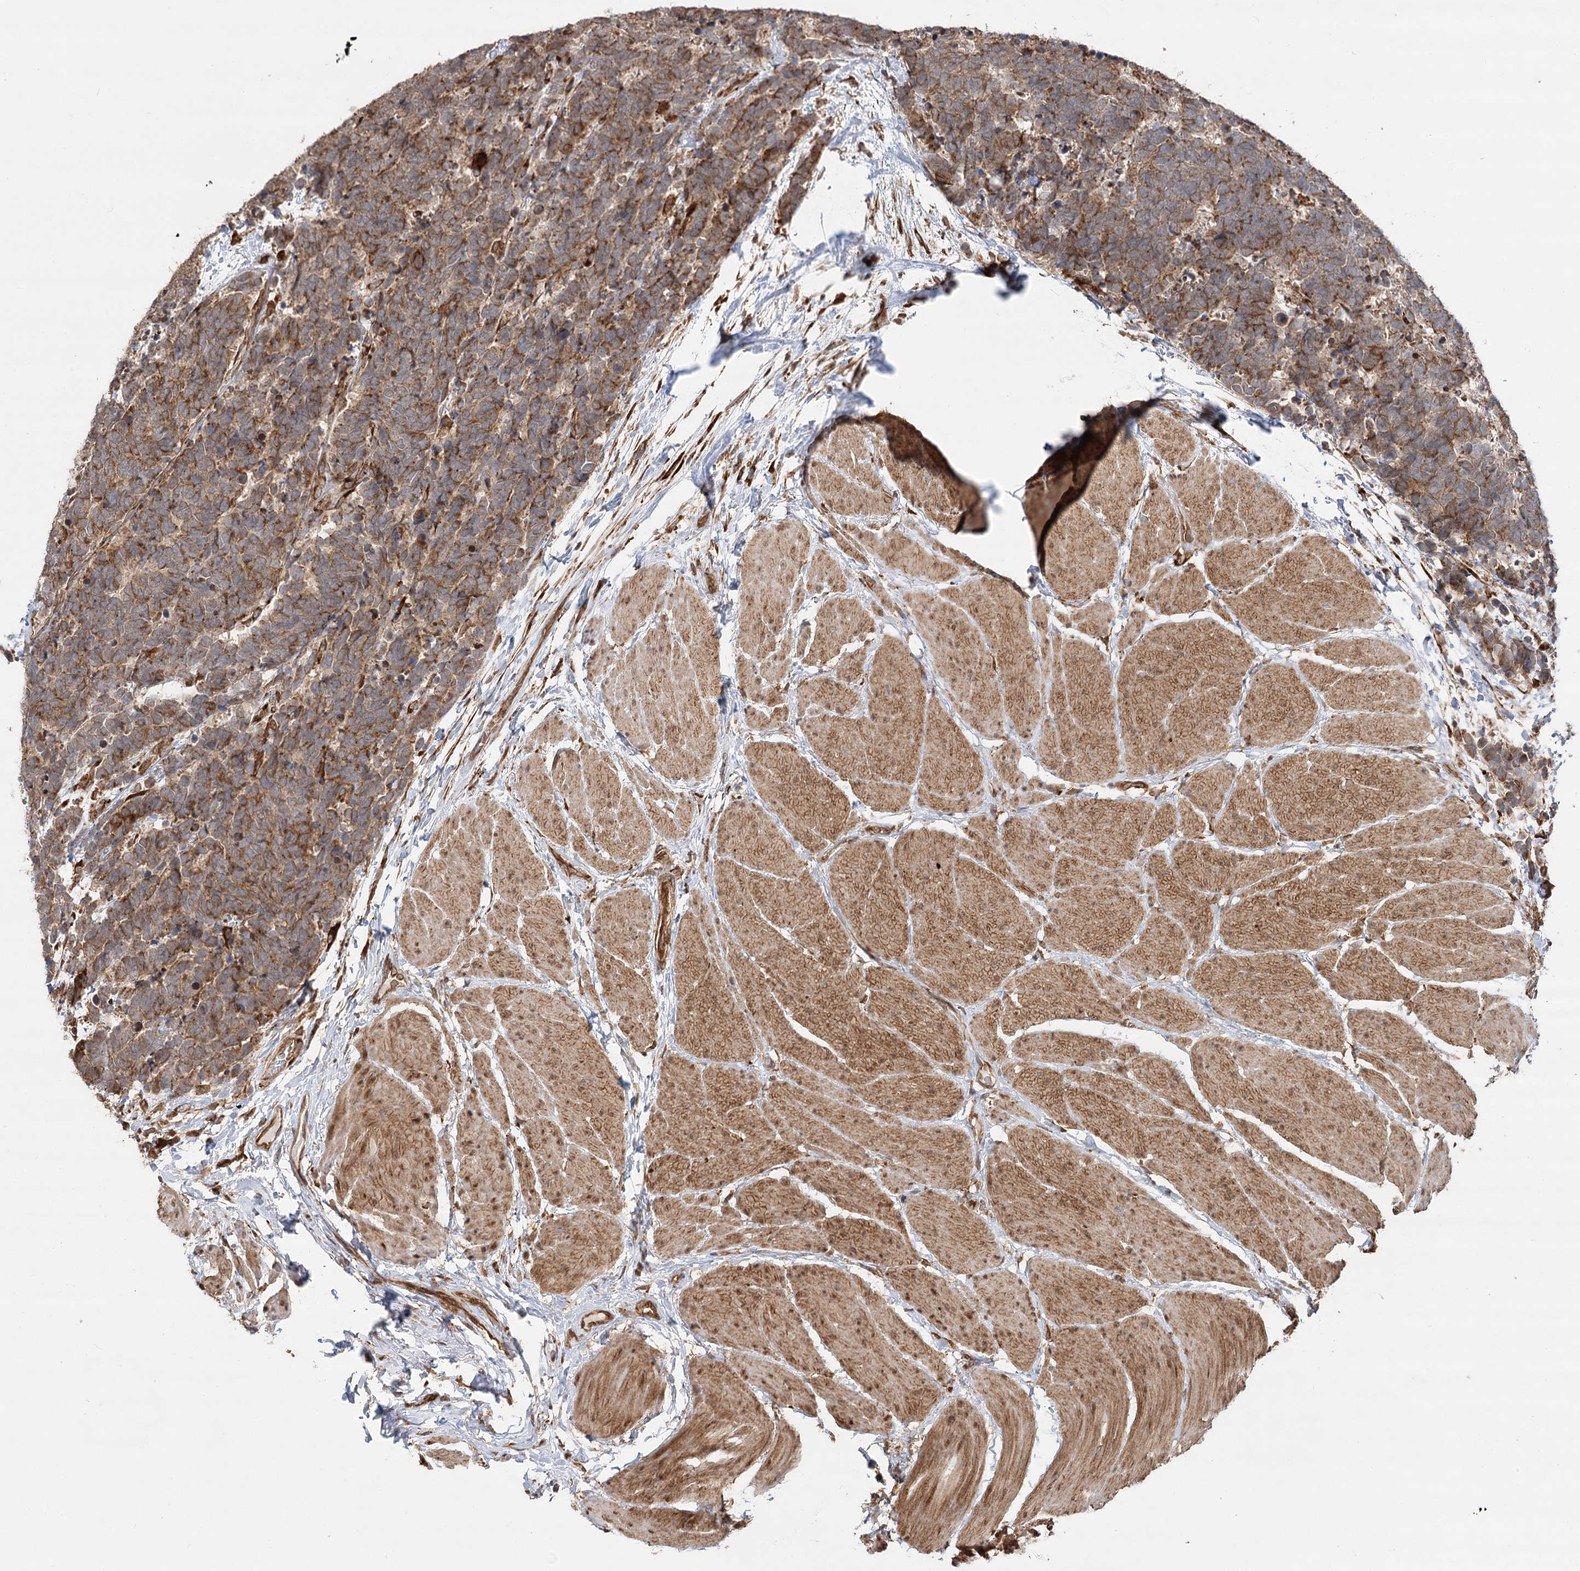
{"staining": {"intensity": "moderate", "quantity": ">75%", "location": "cytoplasmic/membranous"}, "tissue": "carcinoid", "cell_type": "Tumor cells", "image_type": "cancer", "snomed": [{"axis": "morphology", "description": "Carcinoma, NOS"}, {"axis": "morphology", "description": "Carcinoid, malignant, NOS"}, {"axis": "topography", "description": "Urinary bladder"}], "caption": "Brown immunohistochemical staining in human carcinoid (malignant) reveals moderate cytoplasmic/membranous positivity in about >75% of tumor cells. Ihc stains the protein in brown and the nuclei are stained blue.", "gene": "DNAJB14", "patient": {"sex": "male", "age": 57}}